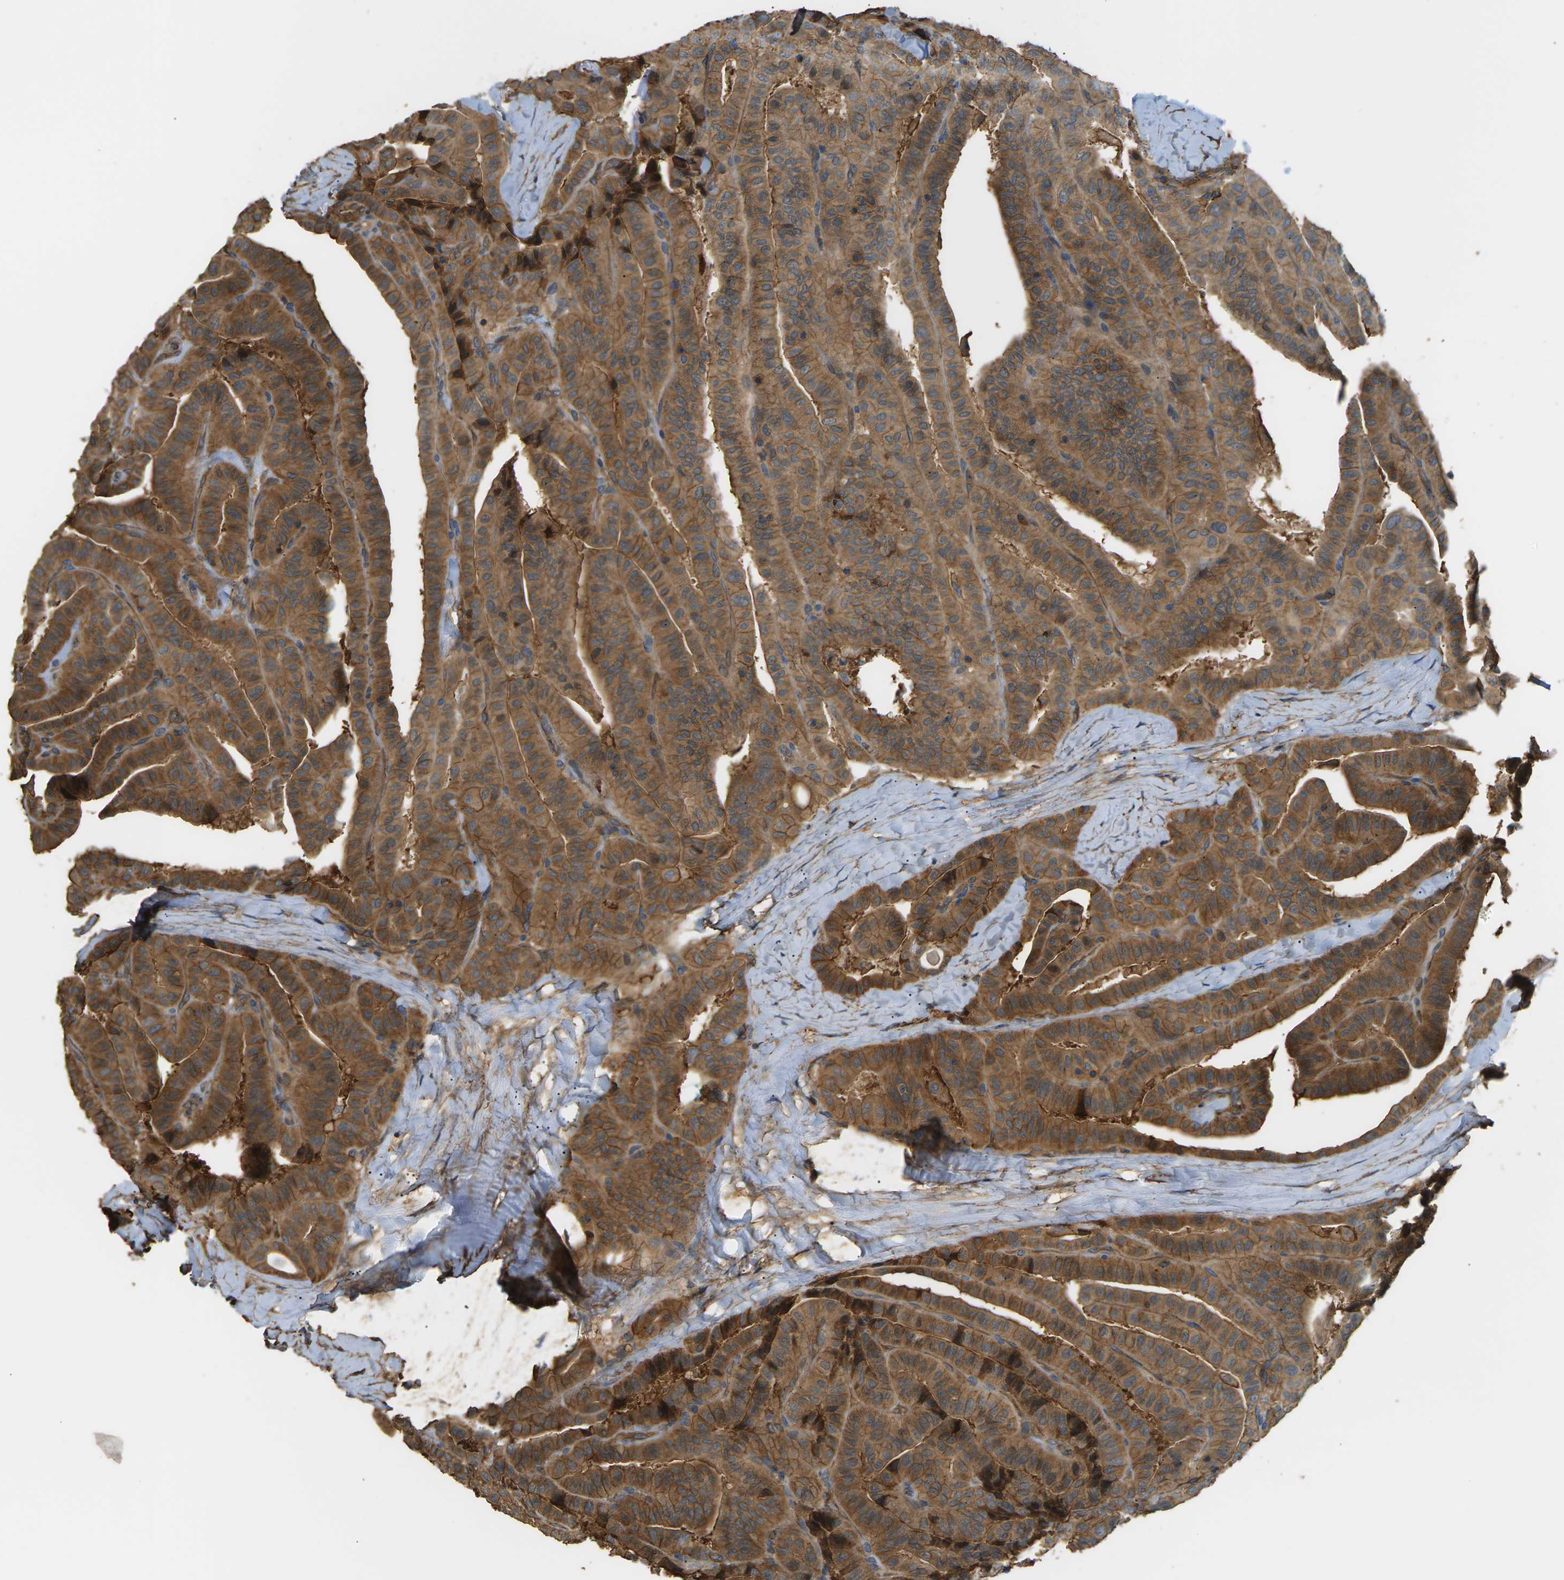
{"staining": {"intensity": "strong", "quantity": ">75%", "location": "cytoplasmic/membranous"}, "tissue": "thyroid cancer", "cell_type": "Tumor cells", "image_type": "cancer", "snomed": [{"axis": "morphology", "description": "Papillary adenocarcinoma, NOS"}, {"axis": "topography", "description": "Thyroid gland"}], "caption": "A brown stain highlights strong cytoplasmic/membranous staining of a protein in thyroid cancer tumor cells.", "gene": "DDHD2", "patient": {"sex": "male", "age": 77}}